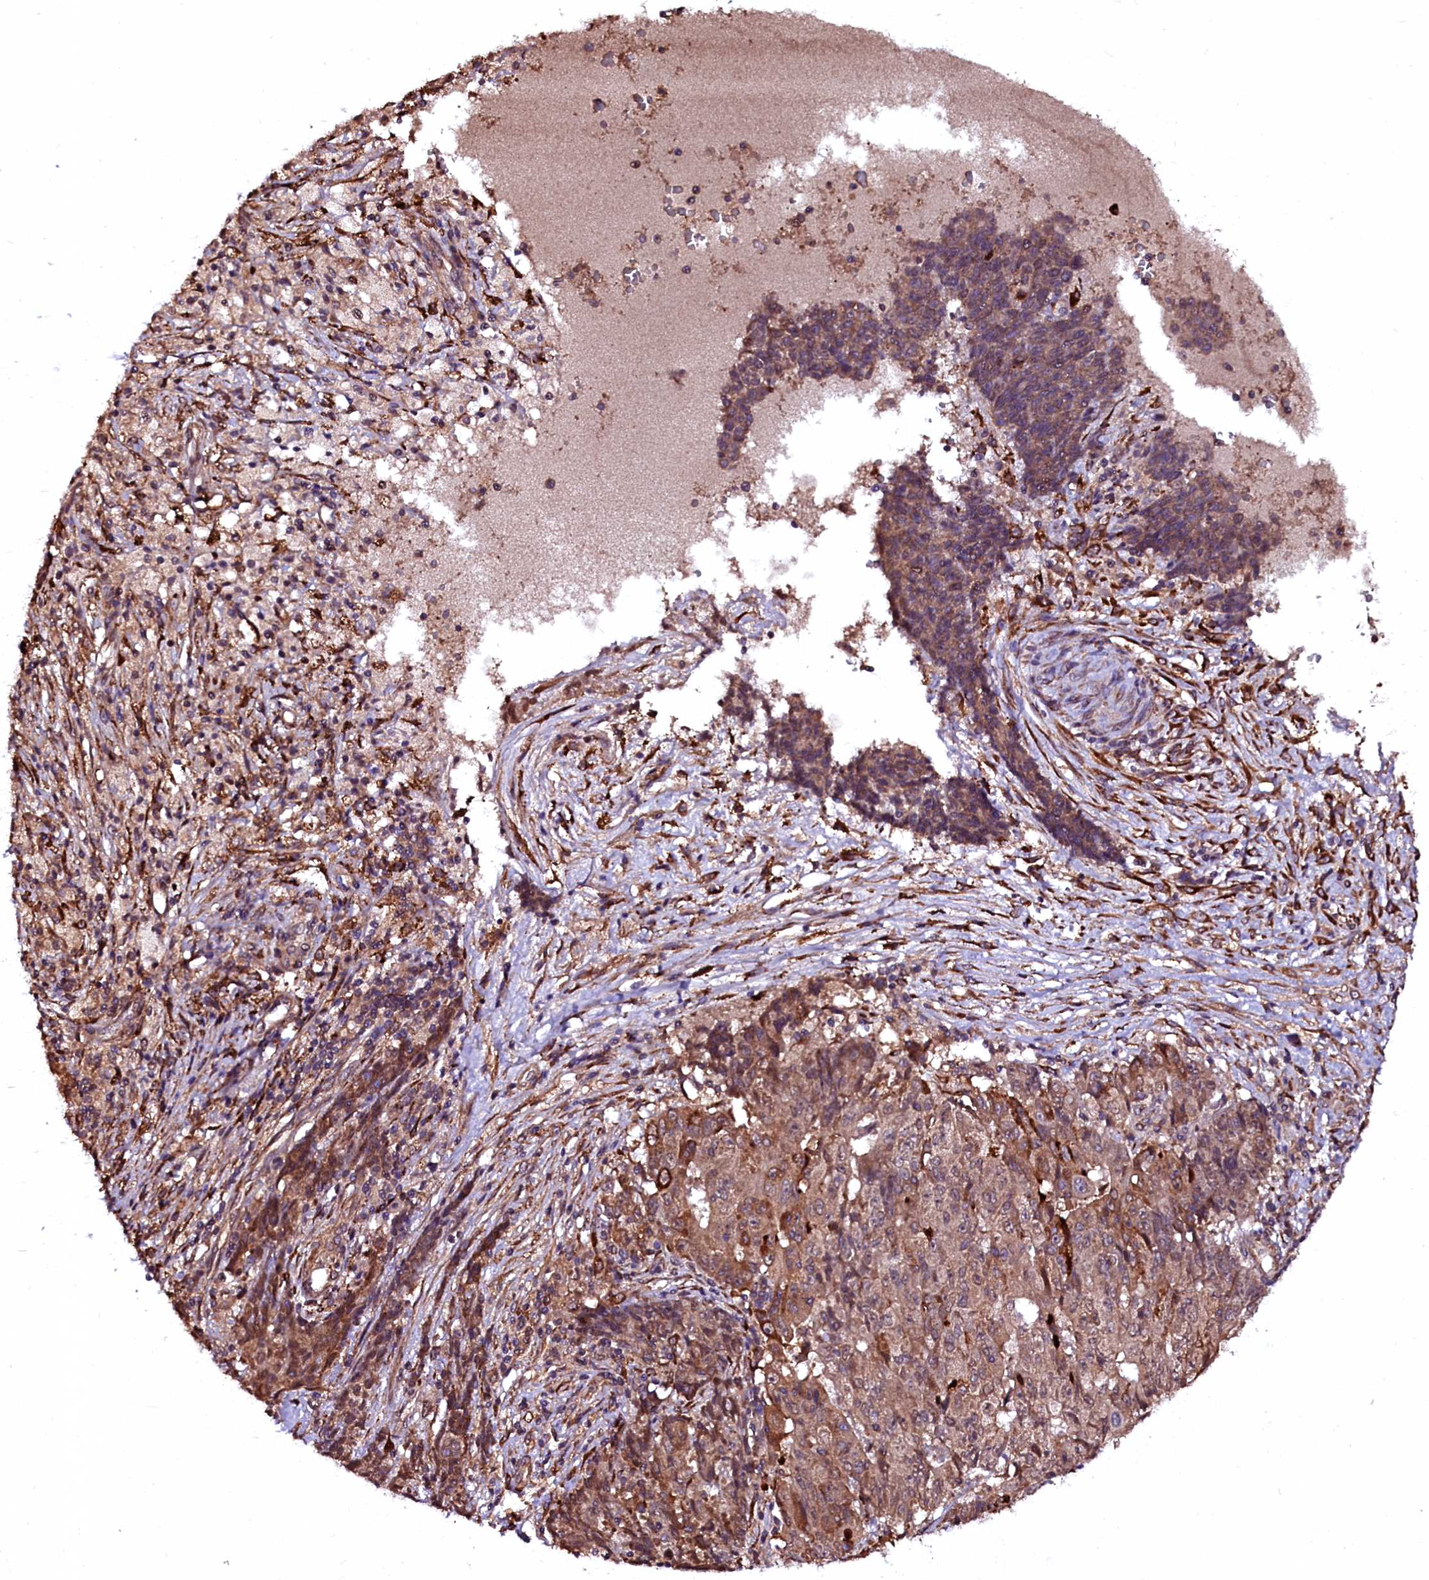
{"staining": {"intensity": "moderate", "quantity": "25%-75%", "location": "cytoplasmic/membranous"}, "tissue": "ovarian cancer", "cell_type": "Tumor cells", "image_type": "cancer", "snomed": [{"axis": "morphology", "description": "Carcinoma, endometroid"}, {"axis": "topography", "description": "Ovary"}], "caption": "Immunohistochemistry (DAB (3,3'-diaminobenzidine)) staining of human ovarian cancer (endometroid carcinoma) reveals moderate cytoplasmic/membranous protein positivity in about 25%-75% of tumor cells. (brown staining indicates protein expression, while blue staining denotes nuclei).", "gene": "N4BP1", "patient": {"sex": "female", "age": 42}}